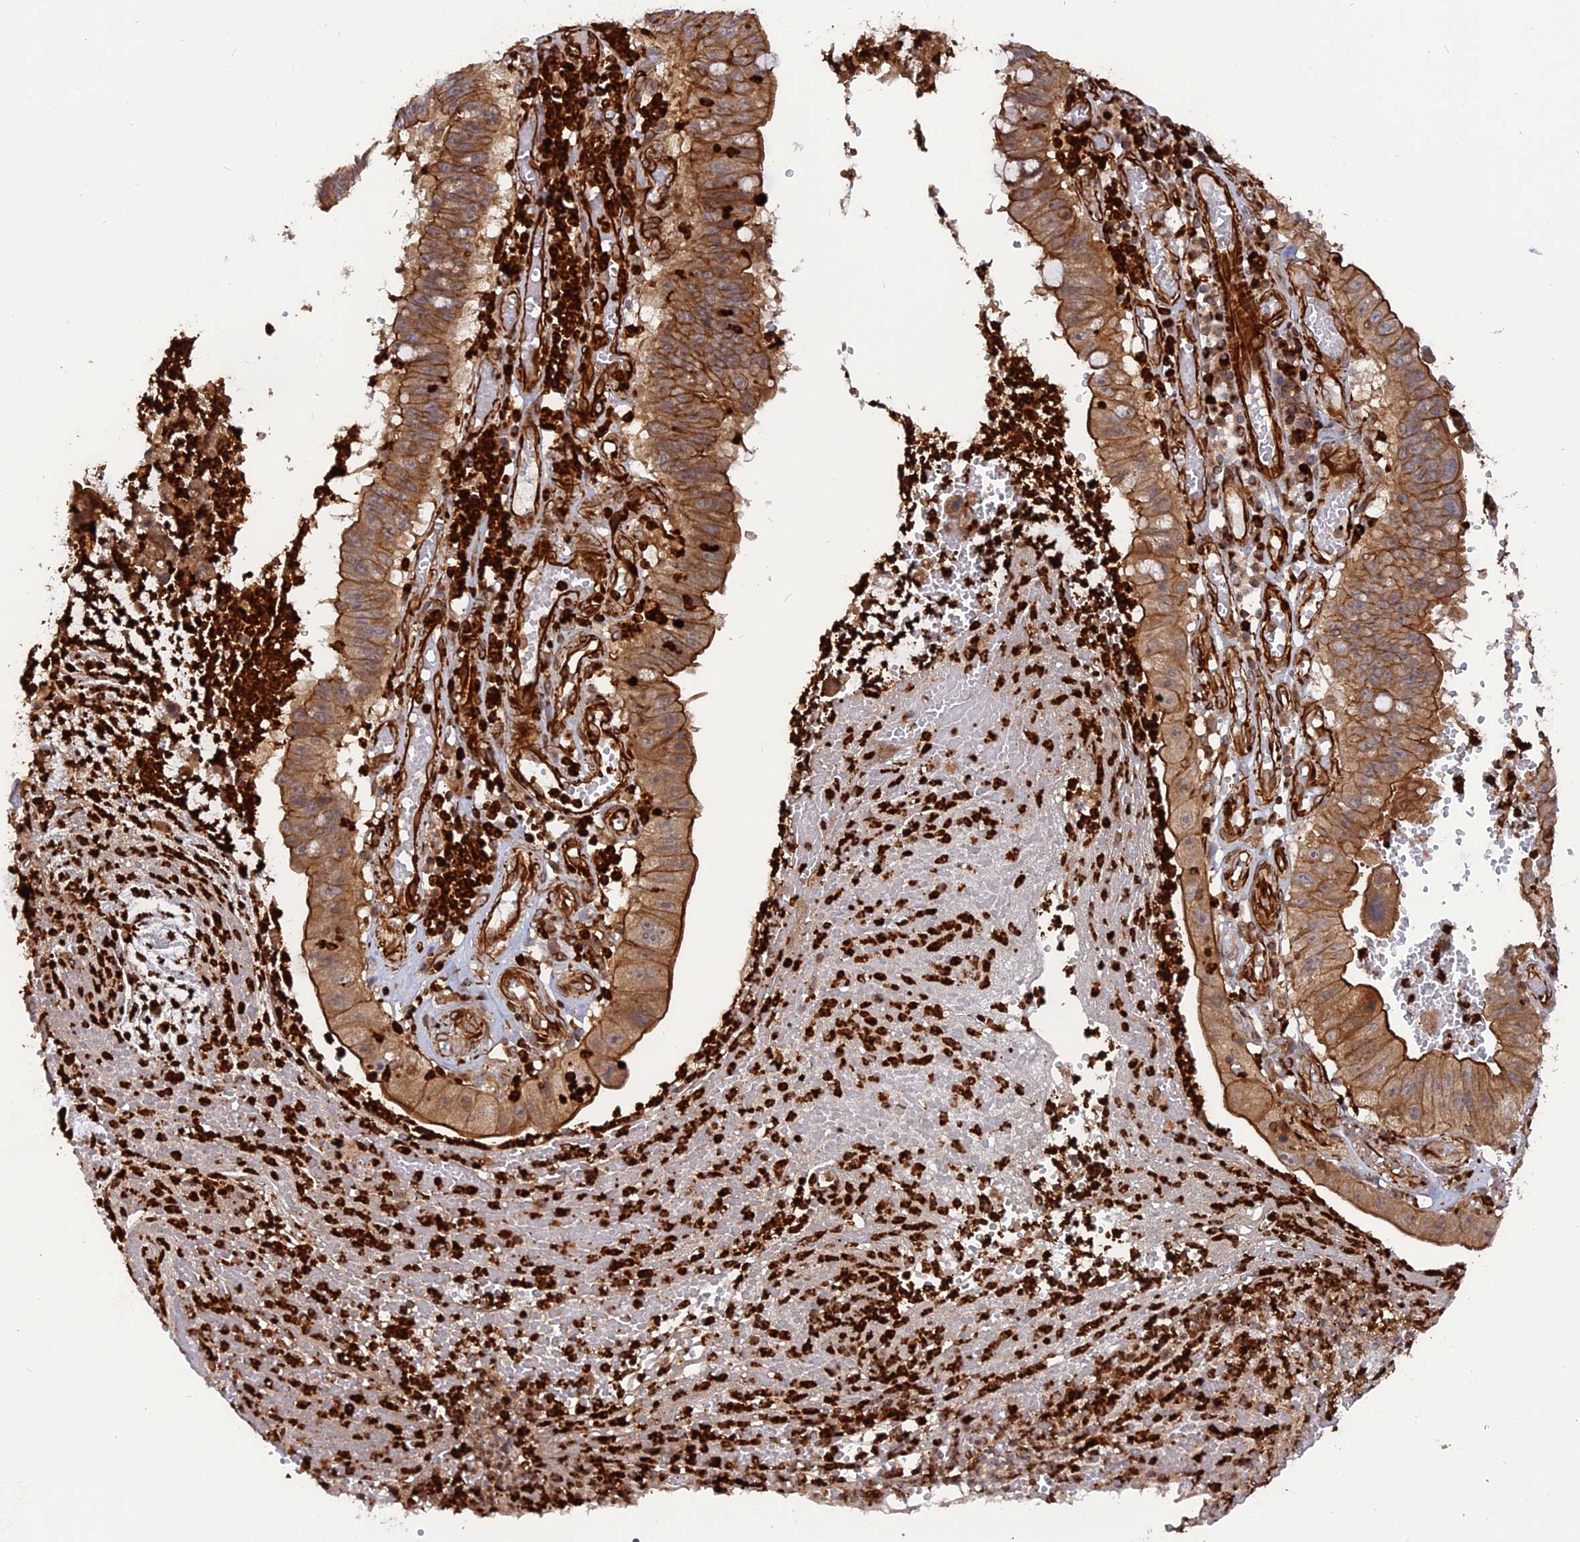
{"staining": {"intensity": "moderate", "quantity": ">75%", "location": "cytoplasmic/membranous"}, "tissue": "stomach cancer", "cell_type": "Tumor cells", "image_type": "cancer", "snomed": [{"axis": "morphology", "description": "Adenocarcinoma, NOS"}, {"axis": "topography", "description": "Stomach"}], "caption": "High-power microscopy captured an immunohistochemistry histopathology image of adenocarcinoma (stomach), revealing moderate cytoplasmic/membranous positivity in about >75% of tumor cells.", "gene": "PHLDB3", "patient": {"sex": "male", "age": 59}}